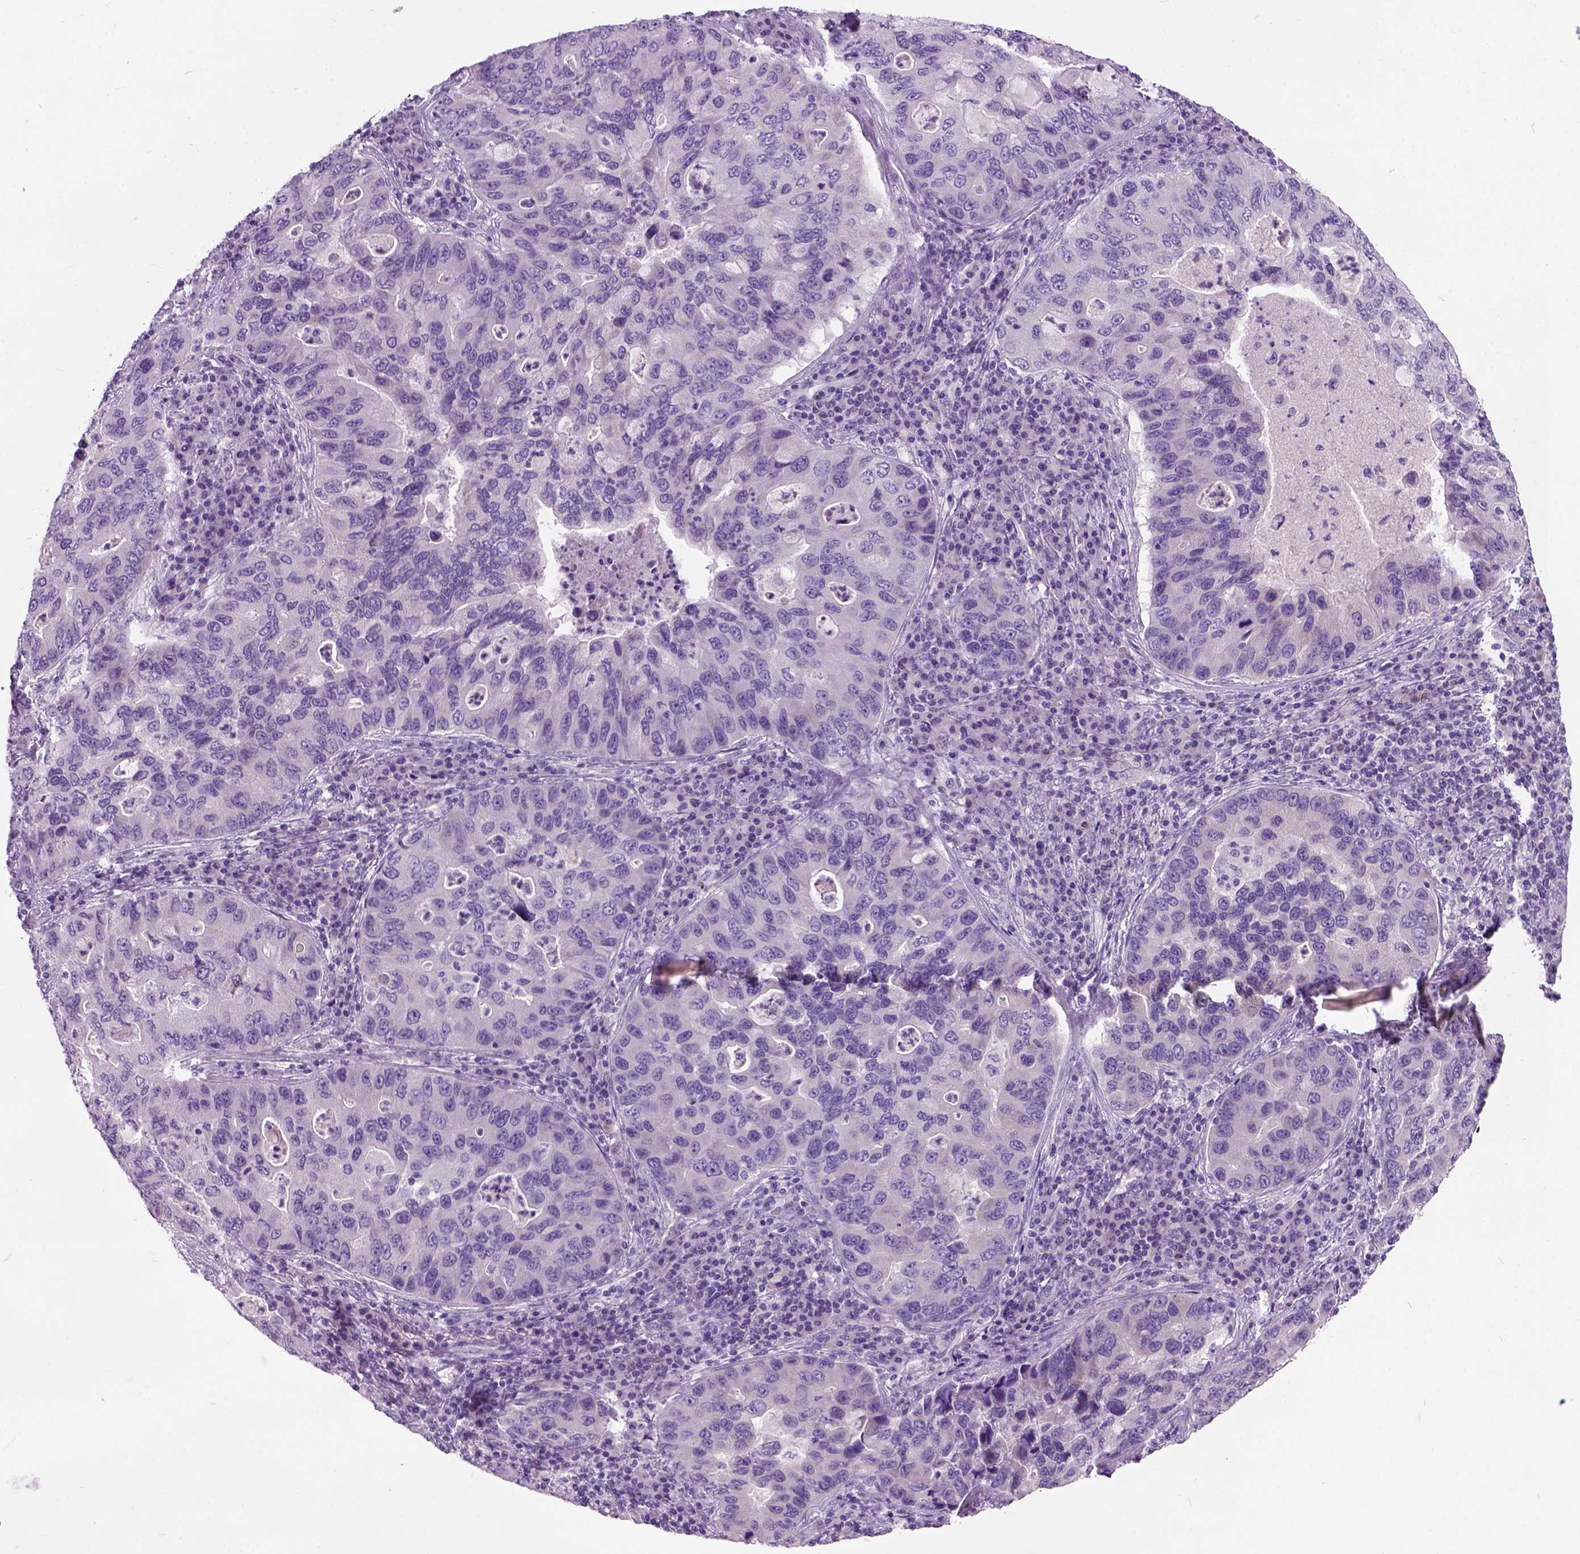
{"staining": {"intensity": "negative", "quantity": "none", "location": "none"}, "tissue": "lung cancer", "cell_type": "Tumor cells", "image_type": "cancer", "snomed": [{"axis": "morphology", "description": "Adenocarcinoma, NOS"}, {"axis": "morphology", "description": "Adenocarcinoma, metastatic, NOS"}, {"axis": "topography", "description": "Lymph node"}, {"axis": "topography", "description": "Lung"}], "caption": "Photomicrograph shows no significant protein positivity in tumor cells of lung cancer (metastatic adenocarcinoma).", "gene": "MAPT", "patient": {"sex": "female", "age": 54}}